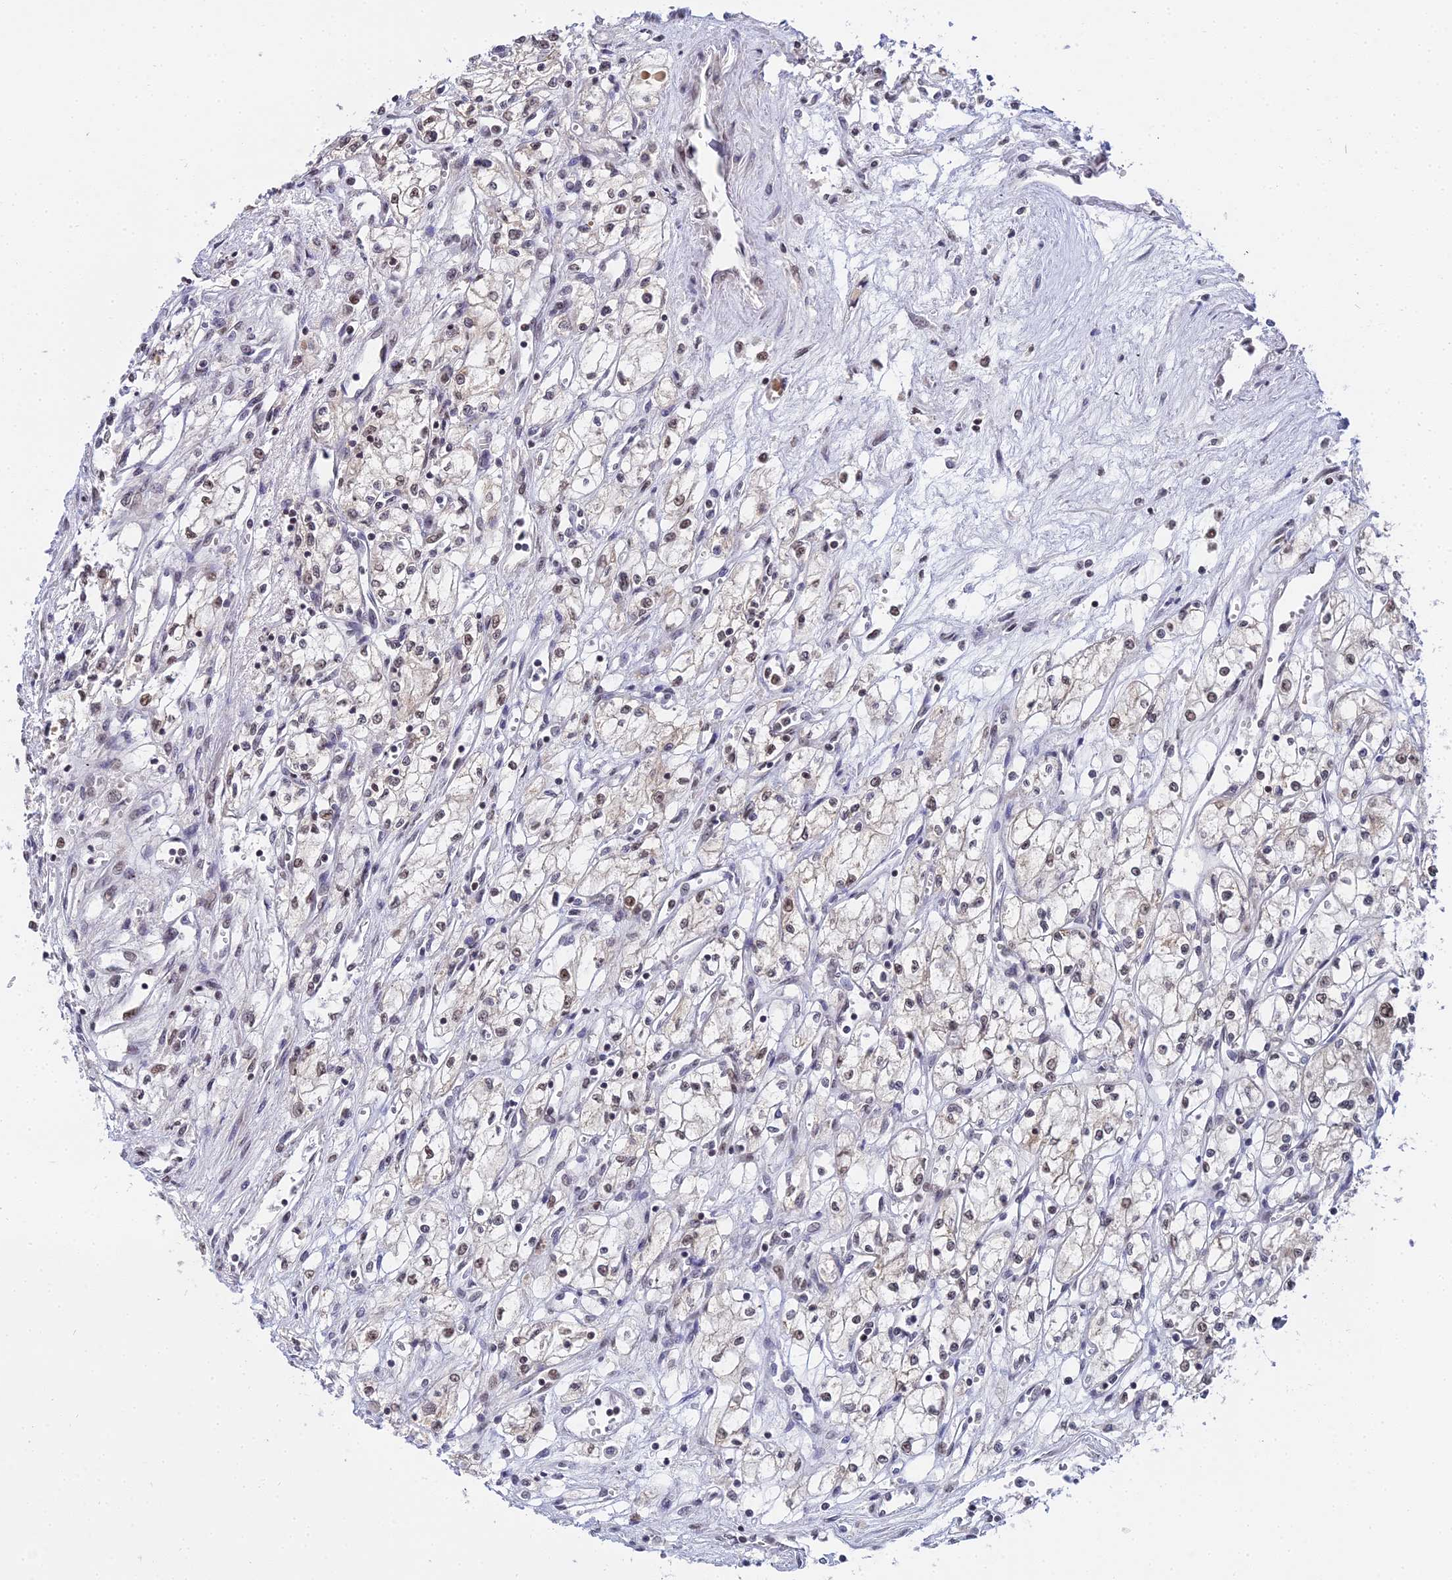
{"staining": {"intensity": "moderate", "quantity": "<25%", "location": "nuclear"}, "tissue": "renal cancer", "cell_type": "Tumor cells", "image_type": "cancer", "snomed": [{"axis": "morphology", "description": "Adenocarcinoma, NOS"}, {"axis": "topography", "description": "Kidney"}], "caption": "Protein expression analysis of renal cancer demonstrates moderate nuclear positivity in about <25% of tumor cells. The staining was performed using DAB (3,3'-diaminobenzidine), with brown indicating positive protein expression. Nuclei are stained blue with hematoxylin.", "gene": "EXOSC3", "patient": {"sex": "male", "age": 59}}